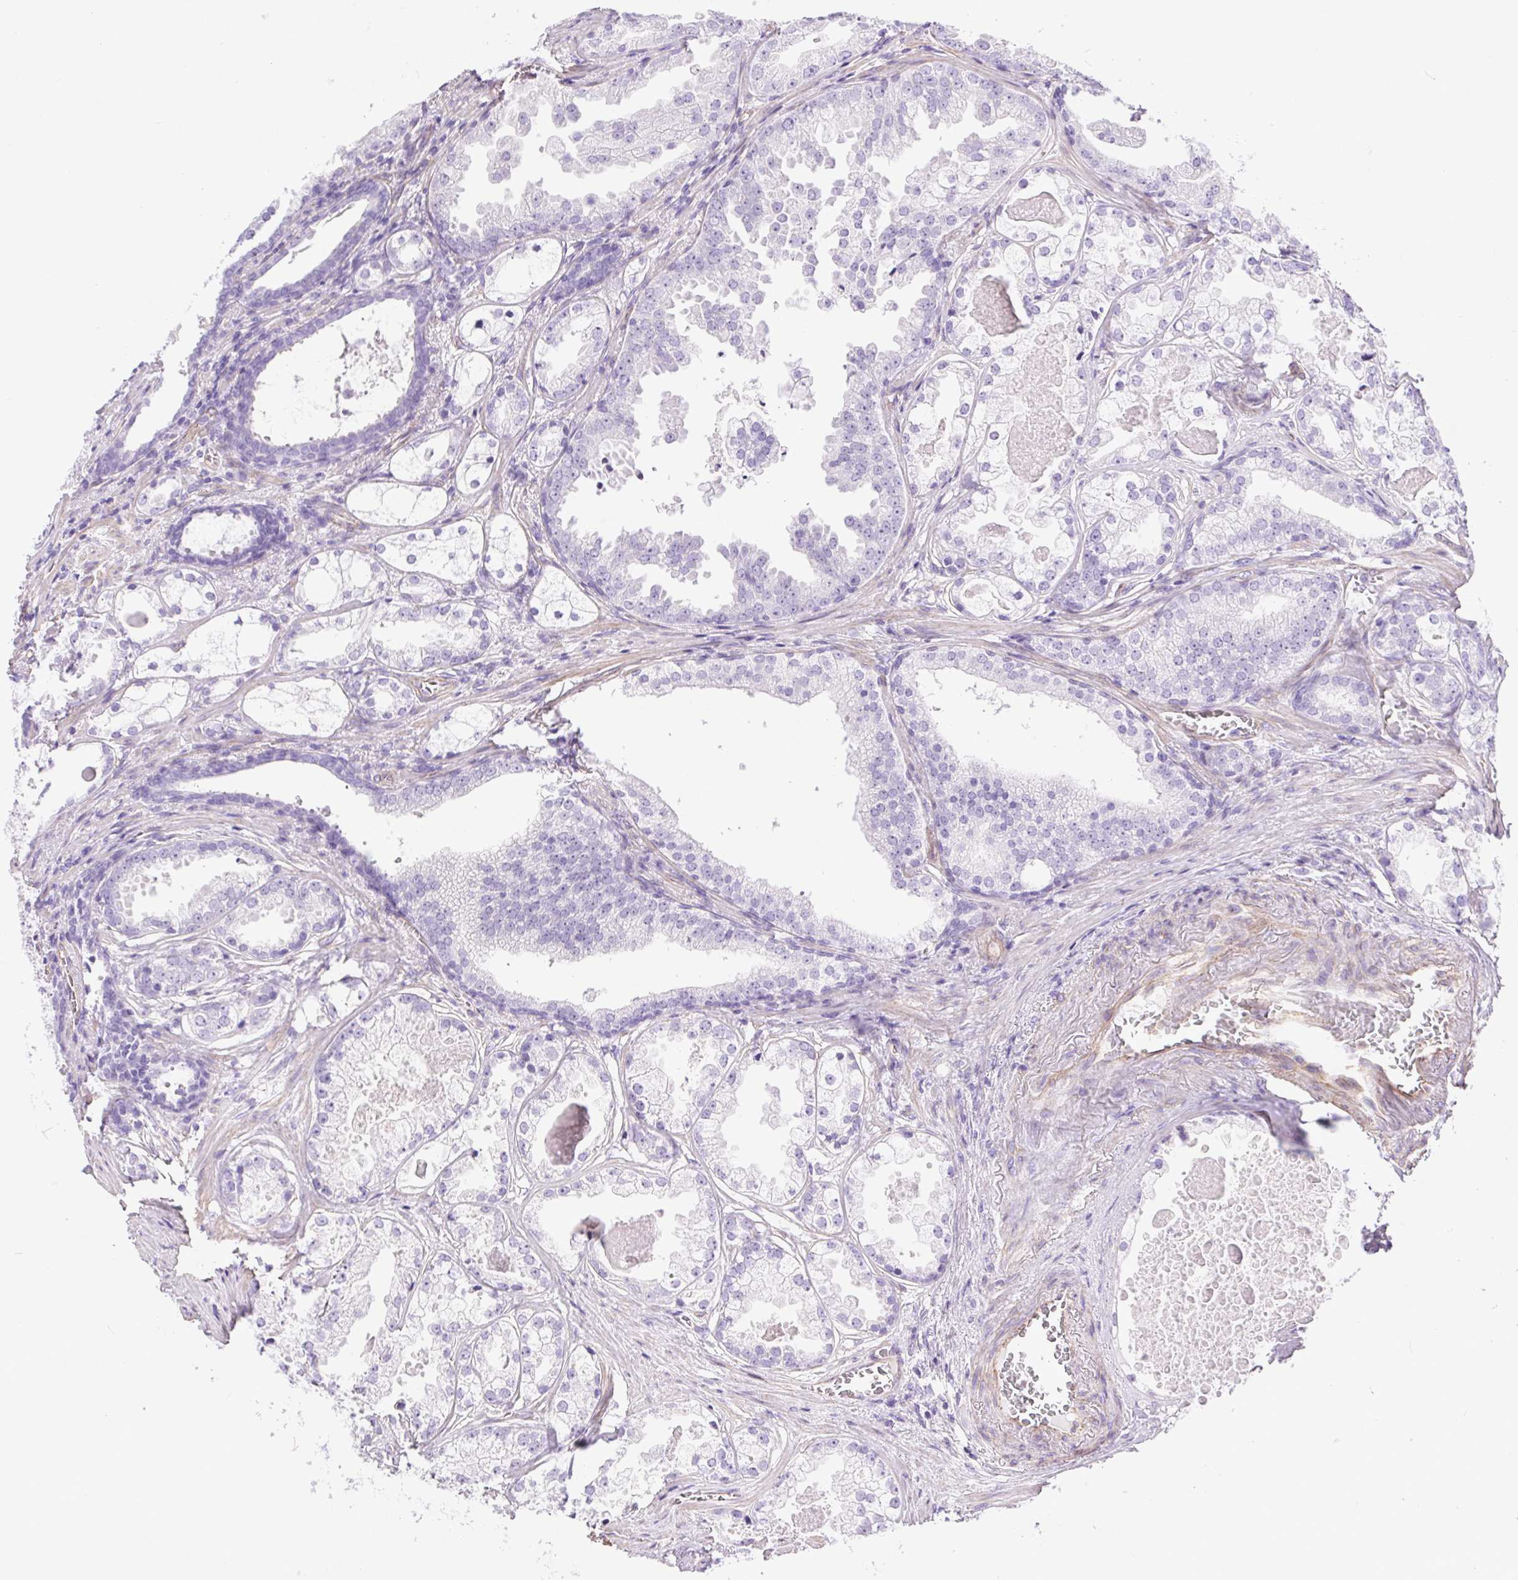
{"staining": {"intensity": "negative", "quantity": "none", "location": "none"}, "tissue": "prostate cancer", "cell_type": "Tumor cells", "image_type": "cancer", "snomed": [{"axis": "morphology", "description": "Adenocarcinoma, Low grade"}, {"axis": "topography", "description": "Prostate"}], "caption": "This is an immunohistochemistry histopathology image of human prostate adenocarcinoma (low-grade). There is no staining in tumor cells.", "gene": "SHCBP1L", "patient": {"sex": "male", "age": 65}}